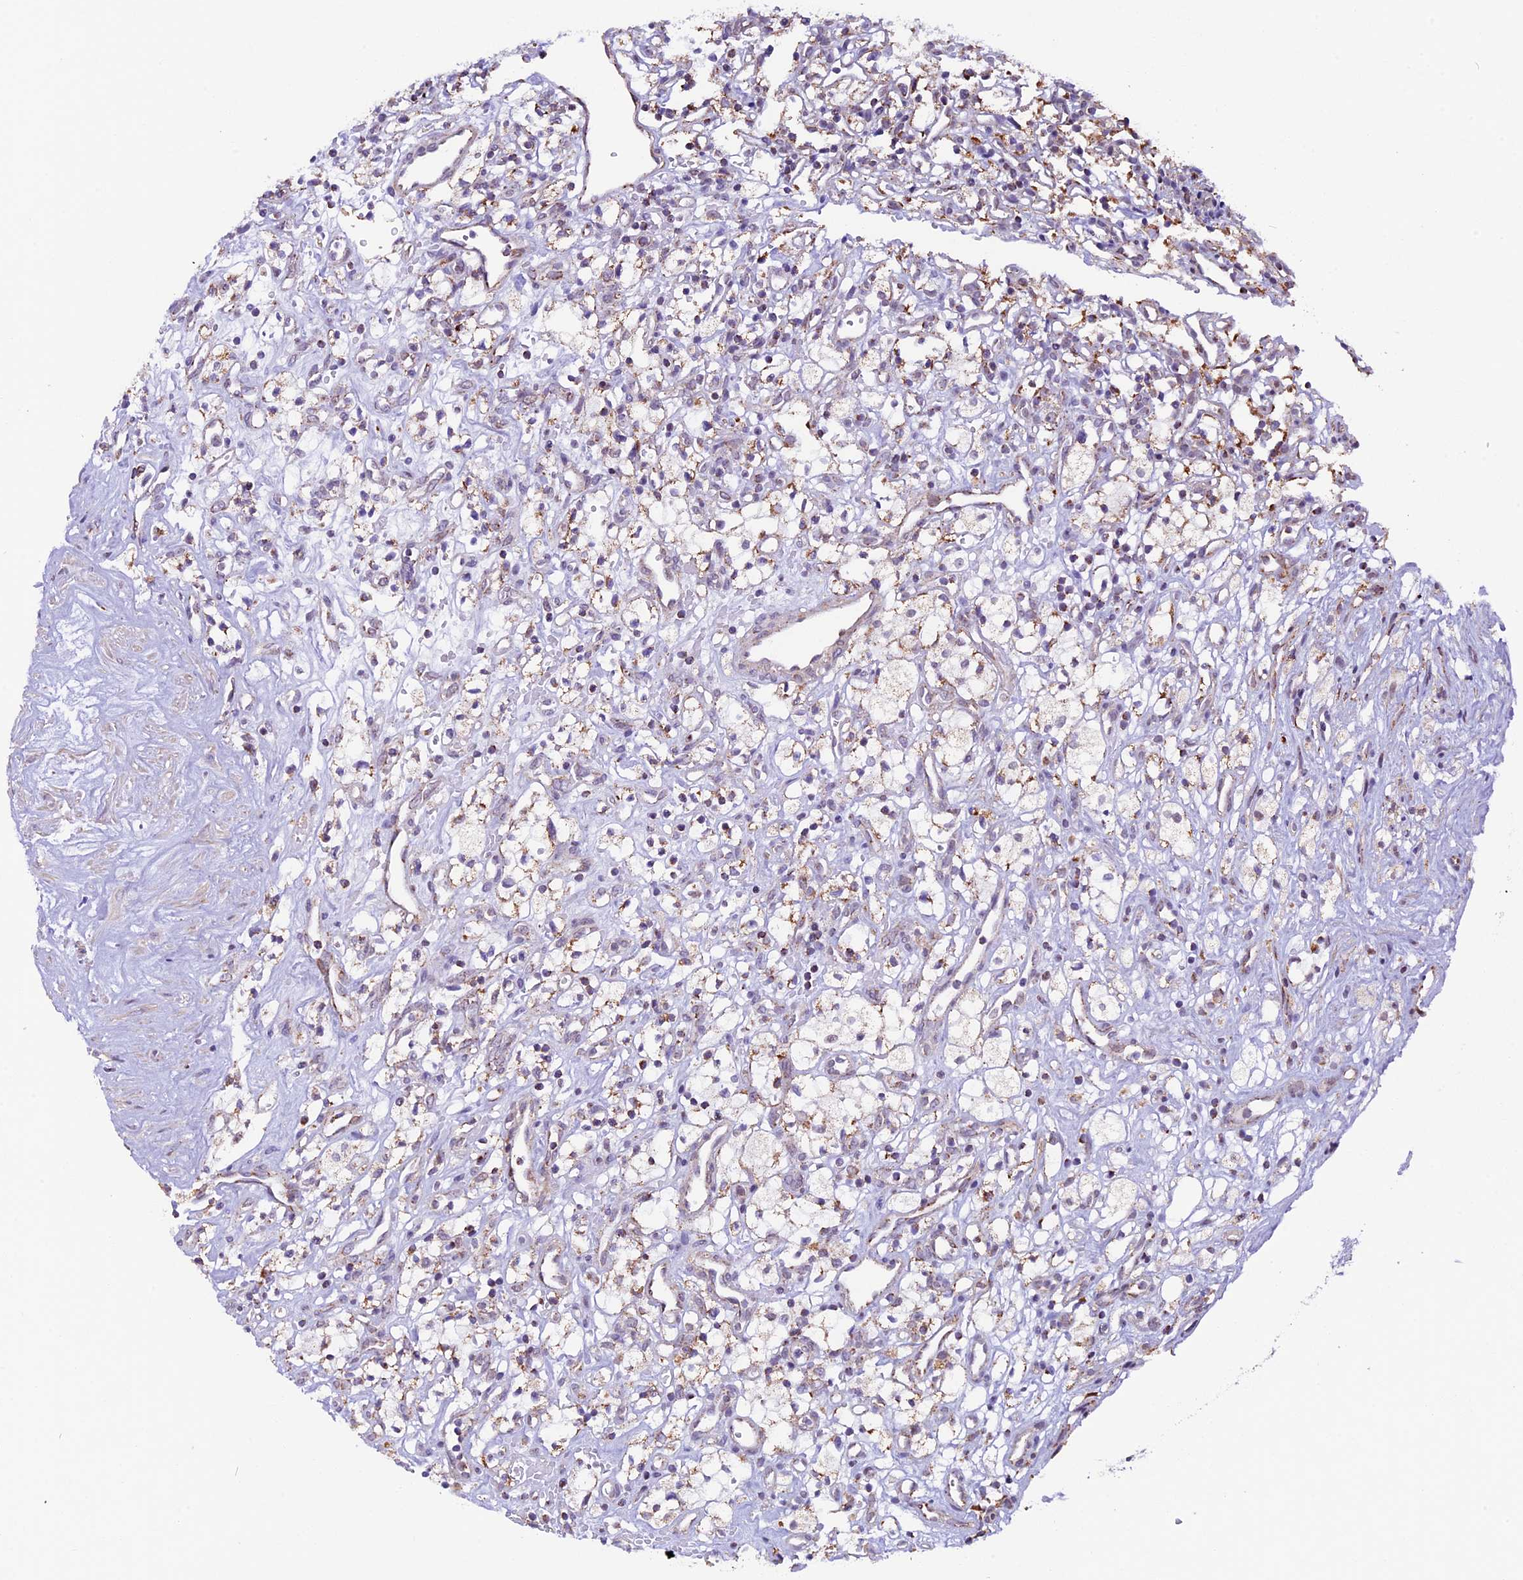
{"staining": {"intensity": "weak", "quantity": "25%-75%", "location": "cytoplasmic/membranous"}, "tissue": "renal cancer", "cell_type": "Tumor cells", "image_type": "cancer", "snomed": [{"axis": "morphology", "description": "Adenocarcinoma, NOS"}, {"axis": "topography", "description": "Kidney"}], "caption": "Immunohistochemical staining of human renal cancer (adenocarcinoma) exhibits weak cytoplasmic/membranous protein staining in approximately 25%-75% of tumor cells.", "gene": "TFAM", "patient": {"sex": "male", "age": 59}}